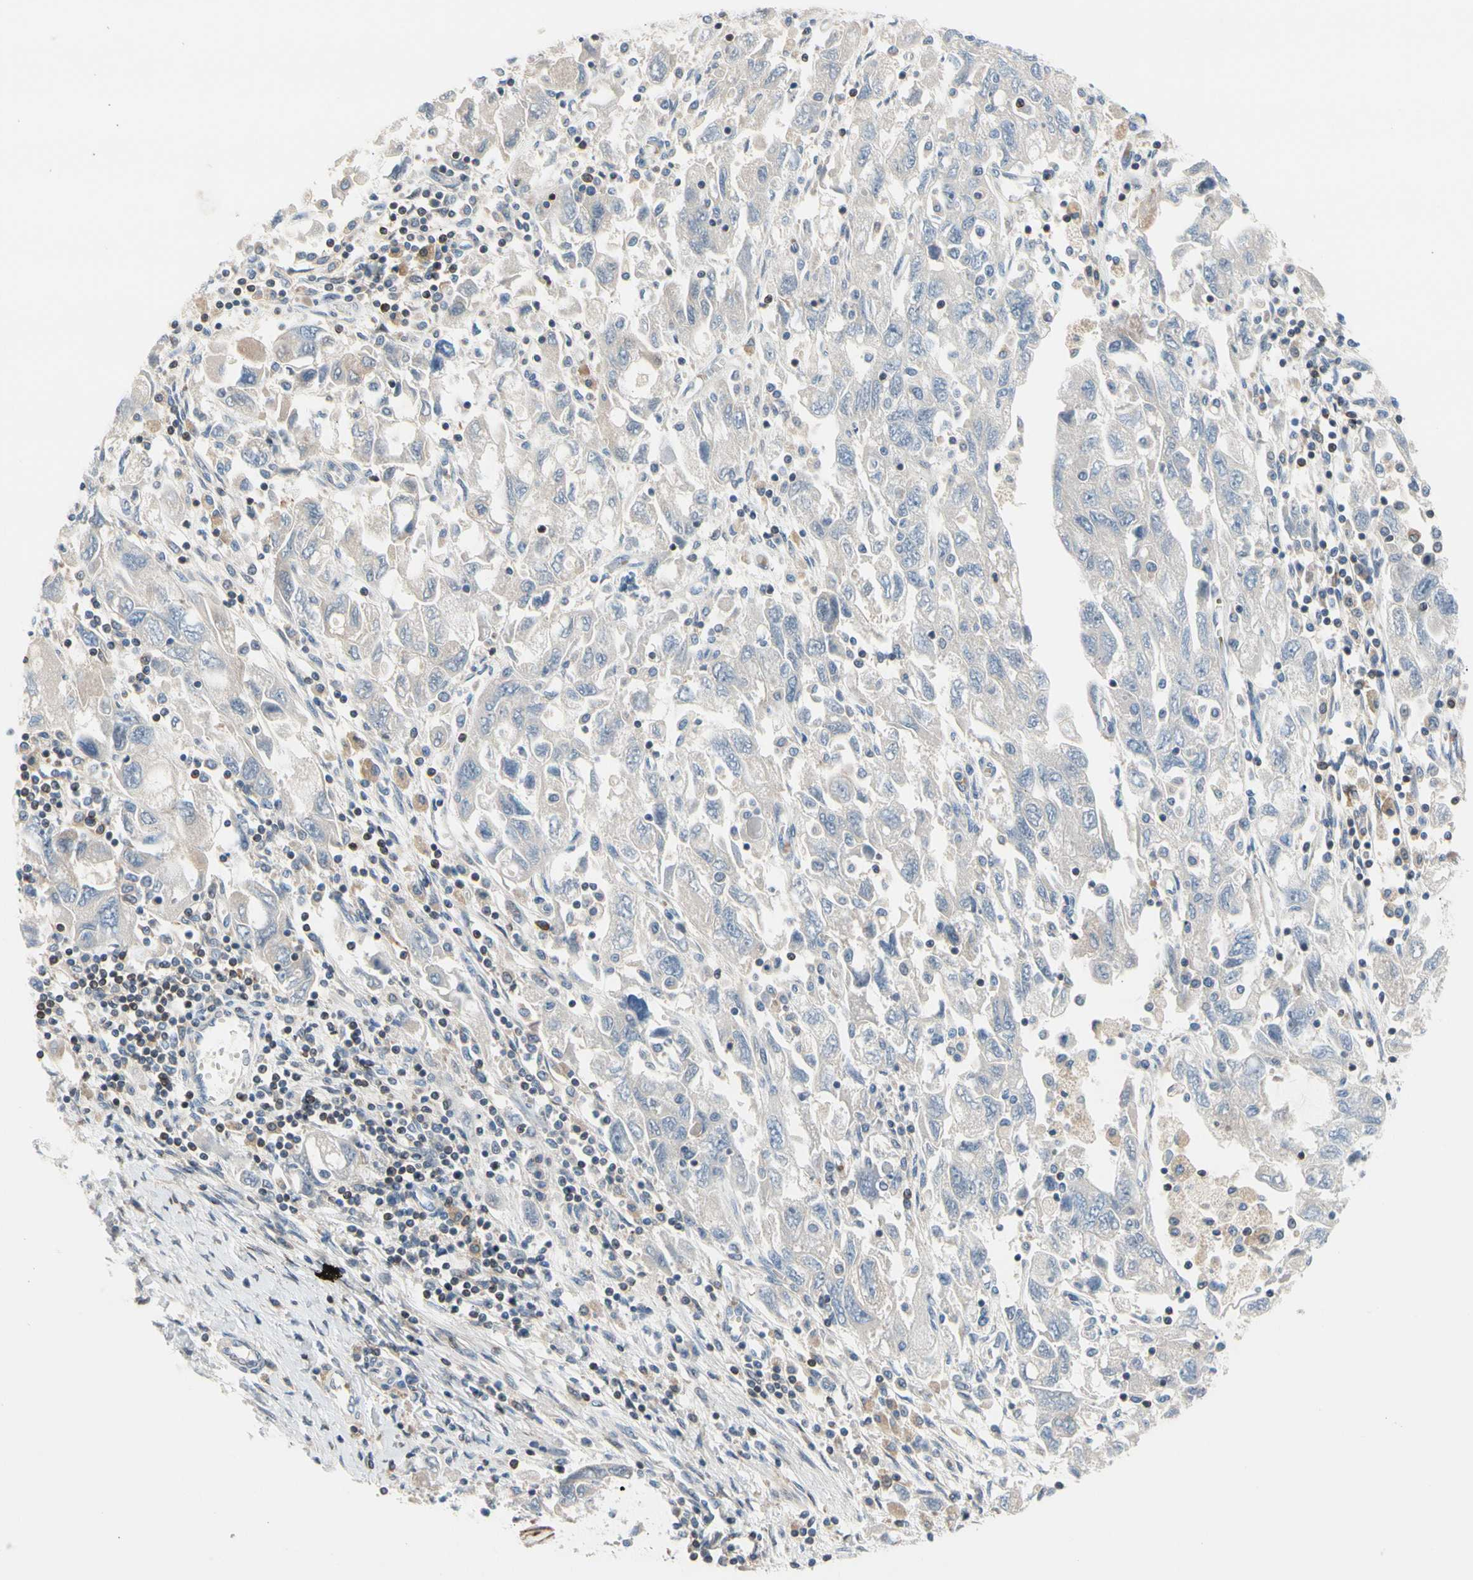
{"staining": {"intensity": "negative", "quantity": "none", "location": "none"}, "tissue": "ovarian cancer", "cell_type": "Tumor cells", "image_type": "cancer", "snomed": [{"axis": "morphology", "description": "Carcinoma, NOS"}, {"axis": "morphology", "description": "Cystadenocarcinoma, serous, NOS"}, {"axis": "topography", "description": "Ovary"}], "caption": "This is an immunohistochemistry image of ovarian serous cystadenocarcinoma. There is no positivity in tumor cells.", "gene": "MAP3K3", "patient": {"sex": "female", "age": 69}}